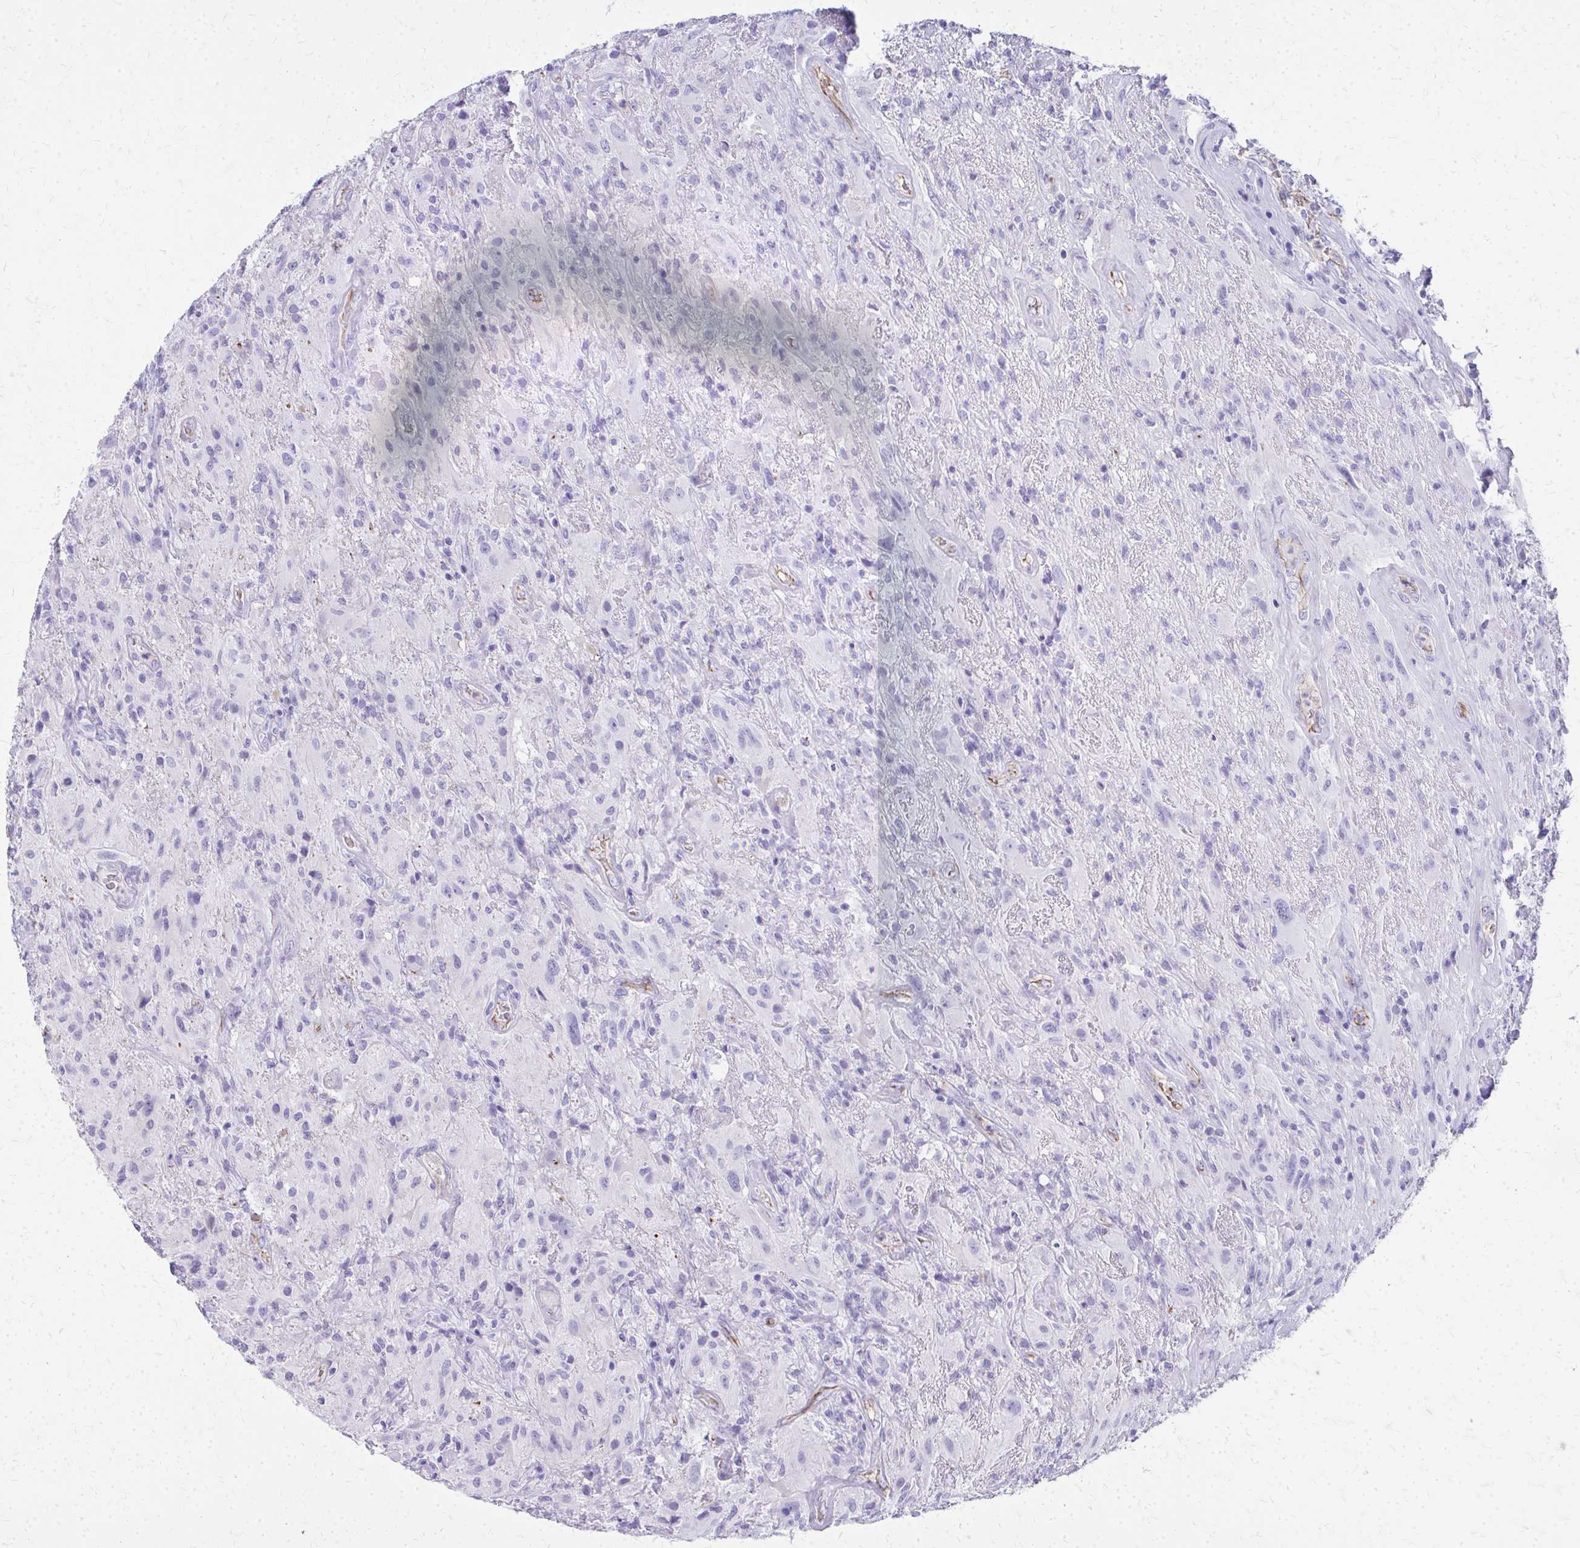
{"staining": {"intensity": "negative", "quantity": "none", "location": "none"}, "tissue": "glioma", "cell_type": "Tumor cells", "image_type": "cancer", "snomed": [{"axis": "morphology", "description": "Glioma, malignant, High grade"}, {"axis": "topography", "description": "Brain"}], "caption": "DAB (3,3'-diaminobenzidine) immunohistochemical staining of glioma reveals no significant positivity in tumor cells.", "gene": "TPSG1", "patient": {"sex": "male", "age": 46}}